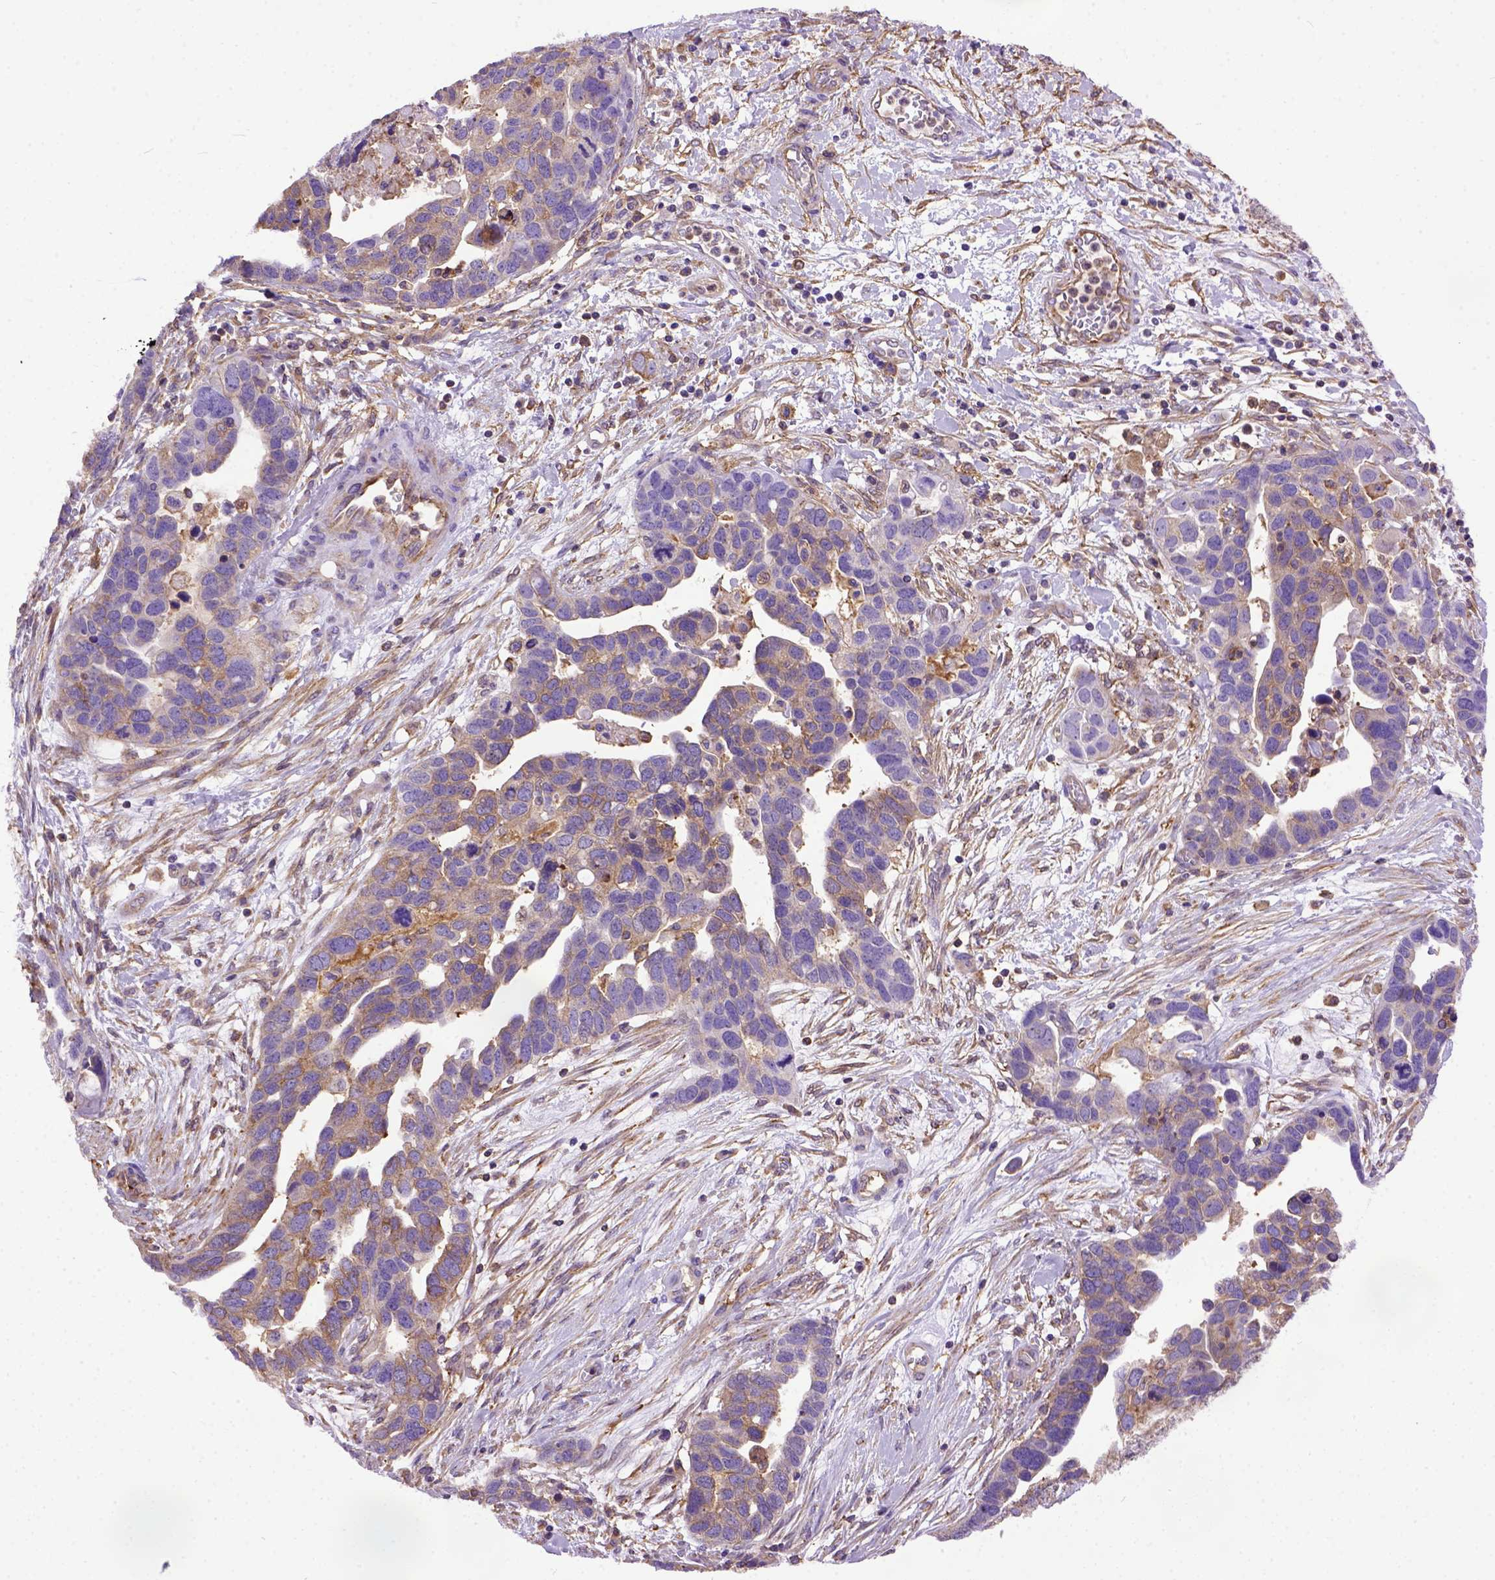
{"staining": {"intensity": "weak", "quantity": "25%-75%", "location": "cytoplasmic/membranous"}, "tissue": "ovarian cancer", "cell_type": "Tumor cells", "image_type": "cancer", "snomed": [{"axis": "morphology", "description": "Cystadenocarcinoma, serous, NOS"}, {"axis": "topography", "description": "Ovary"}], "caption": "Ovarian cancer stained with IHC shows weak cytoplasmic/membranous positivity in approximately 25%-75% of tumor cells. (DAB IHC with brightfield microscopy, high magnification).", "gene": "MVP", "patient": {"sex": "female", "age": 54}}